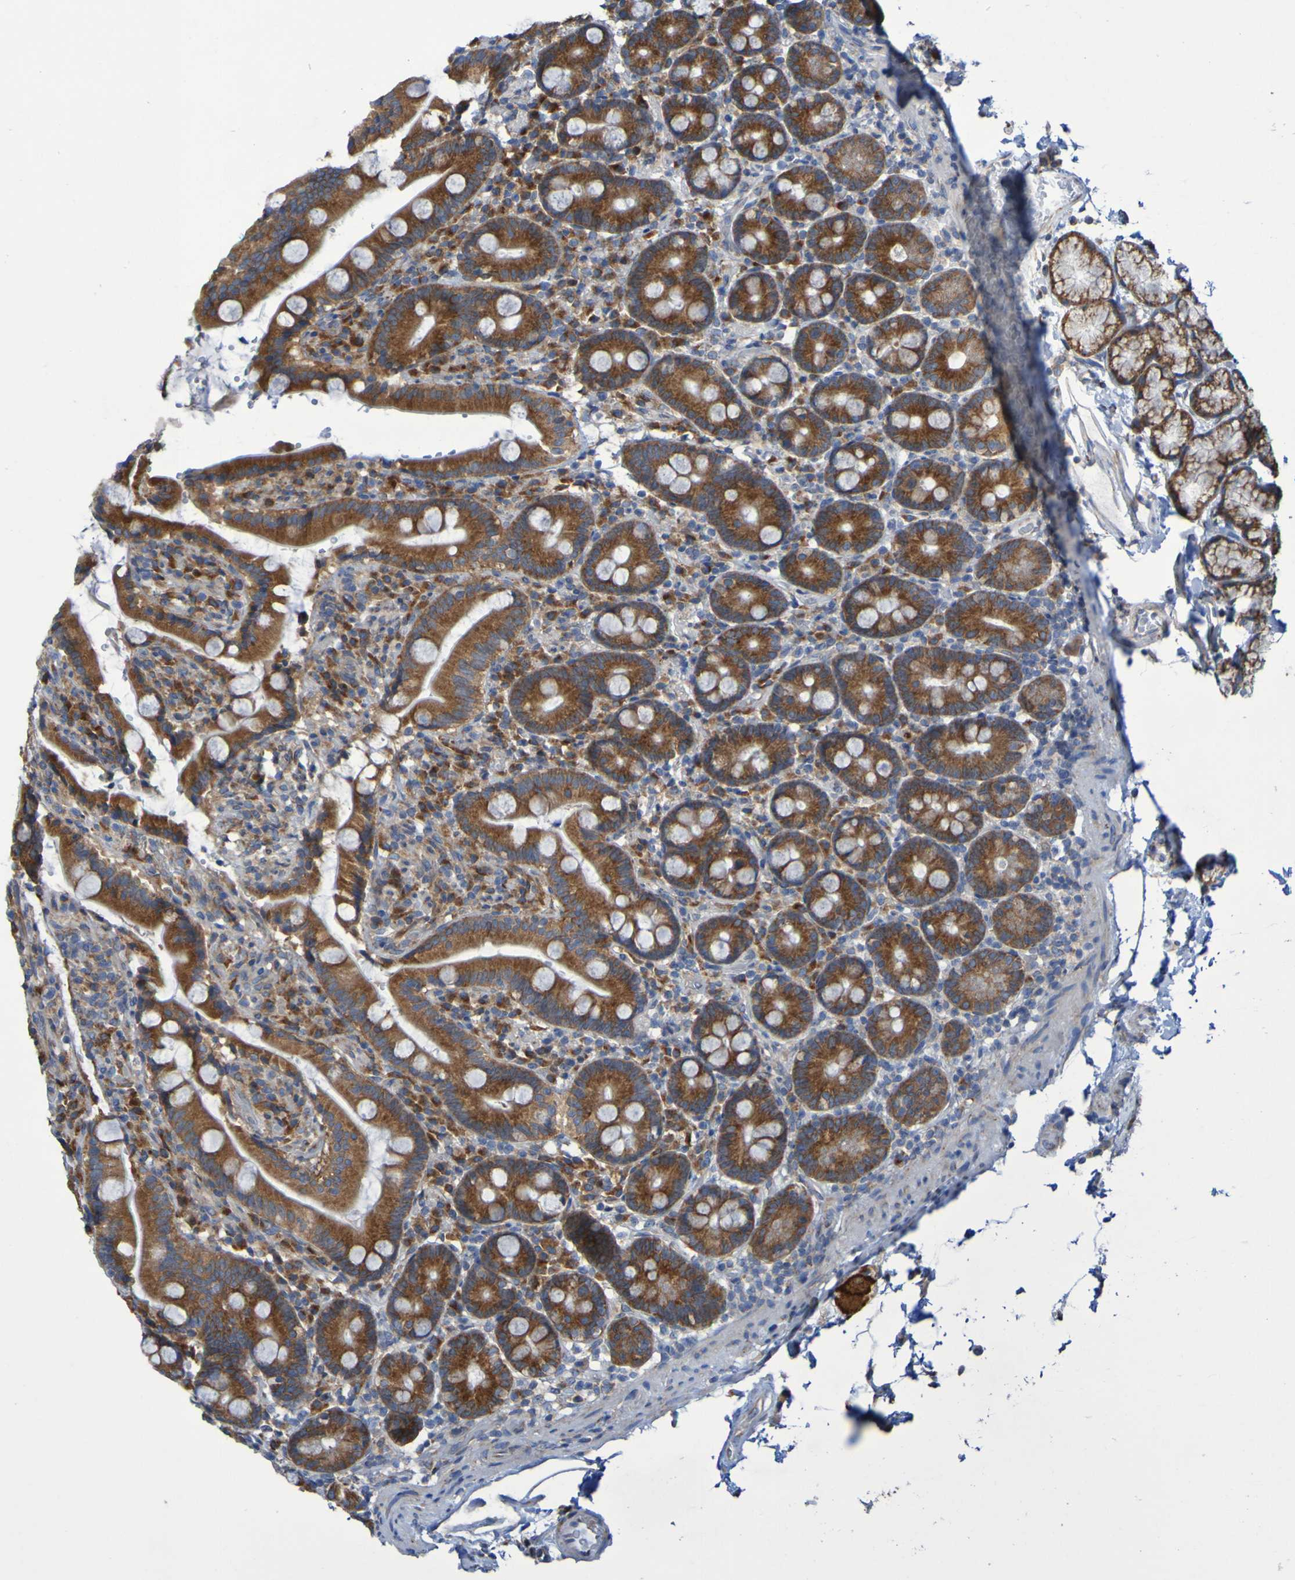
{"staining": {"intensity": "strong", "quantity": ">75%", "location": "cytoplasmic/membranous"}, "tissue": "duodenum", "cell_type": "Glandular cells", "image_type": "normal", "snomed": [{"axis": "morphology", "description": "Normal tissue, NOS"}, {"axis": "topography", "description": "Small intestine, NOS"}], "caption": "This is an image of immunohistochemistry (IHC) staining of normal duodenum, which shows strong staining in the cytoplasmic/membranous of glandular cells.", "gene": "FKBP3", "patient": {"sex": "female", "age": 71}}